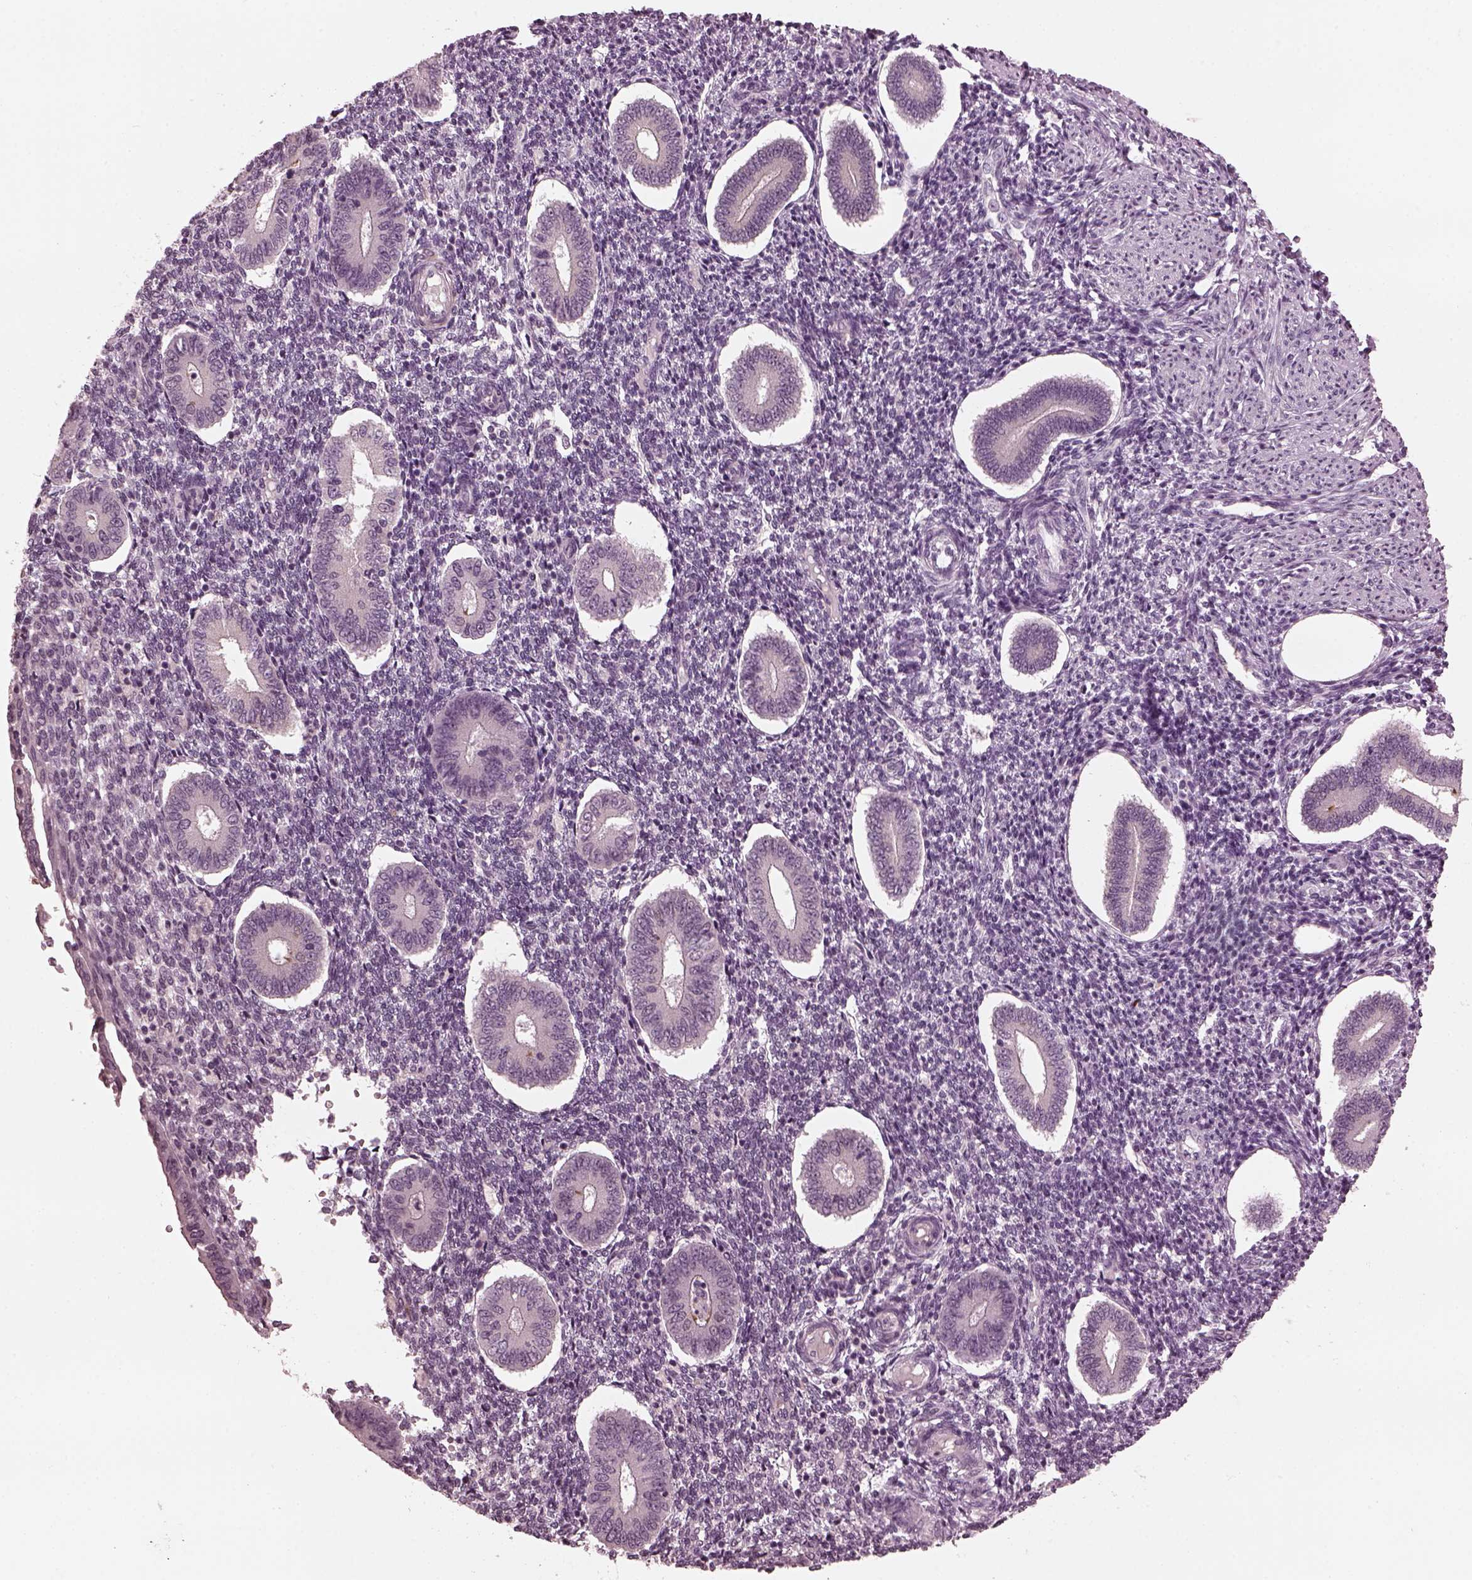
{"staining": {"intensity": "negative", "quantity": "none", "location": "none"}, "tissue": "endometrium", "cell_type": "Cells in endometrial stroma", "image_type": "normal", "snomed": [{"axis": "morphology", "description": "Normal tissue, NOS"}, {"axis": "topography", "description": "Endometrium"}], "caption": "High power microscopy histopathology image of an IHC image of unremarkable endometrium, revealing no significant expression in cells in endometrial stroma.", "gene": "CCDC170", "patient": {"sex": "female", "age": 40}}